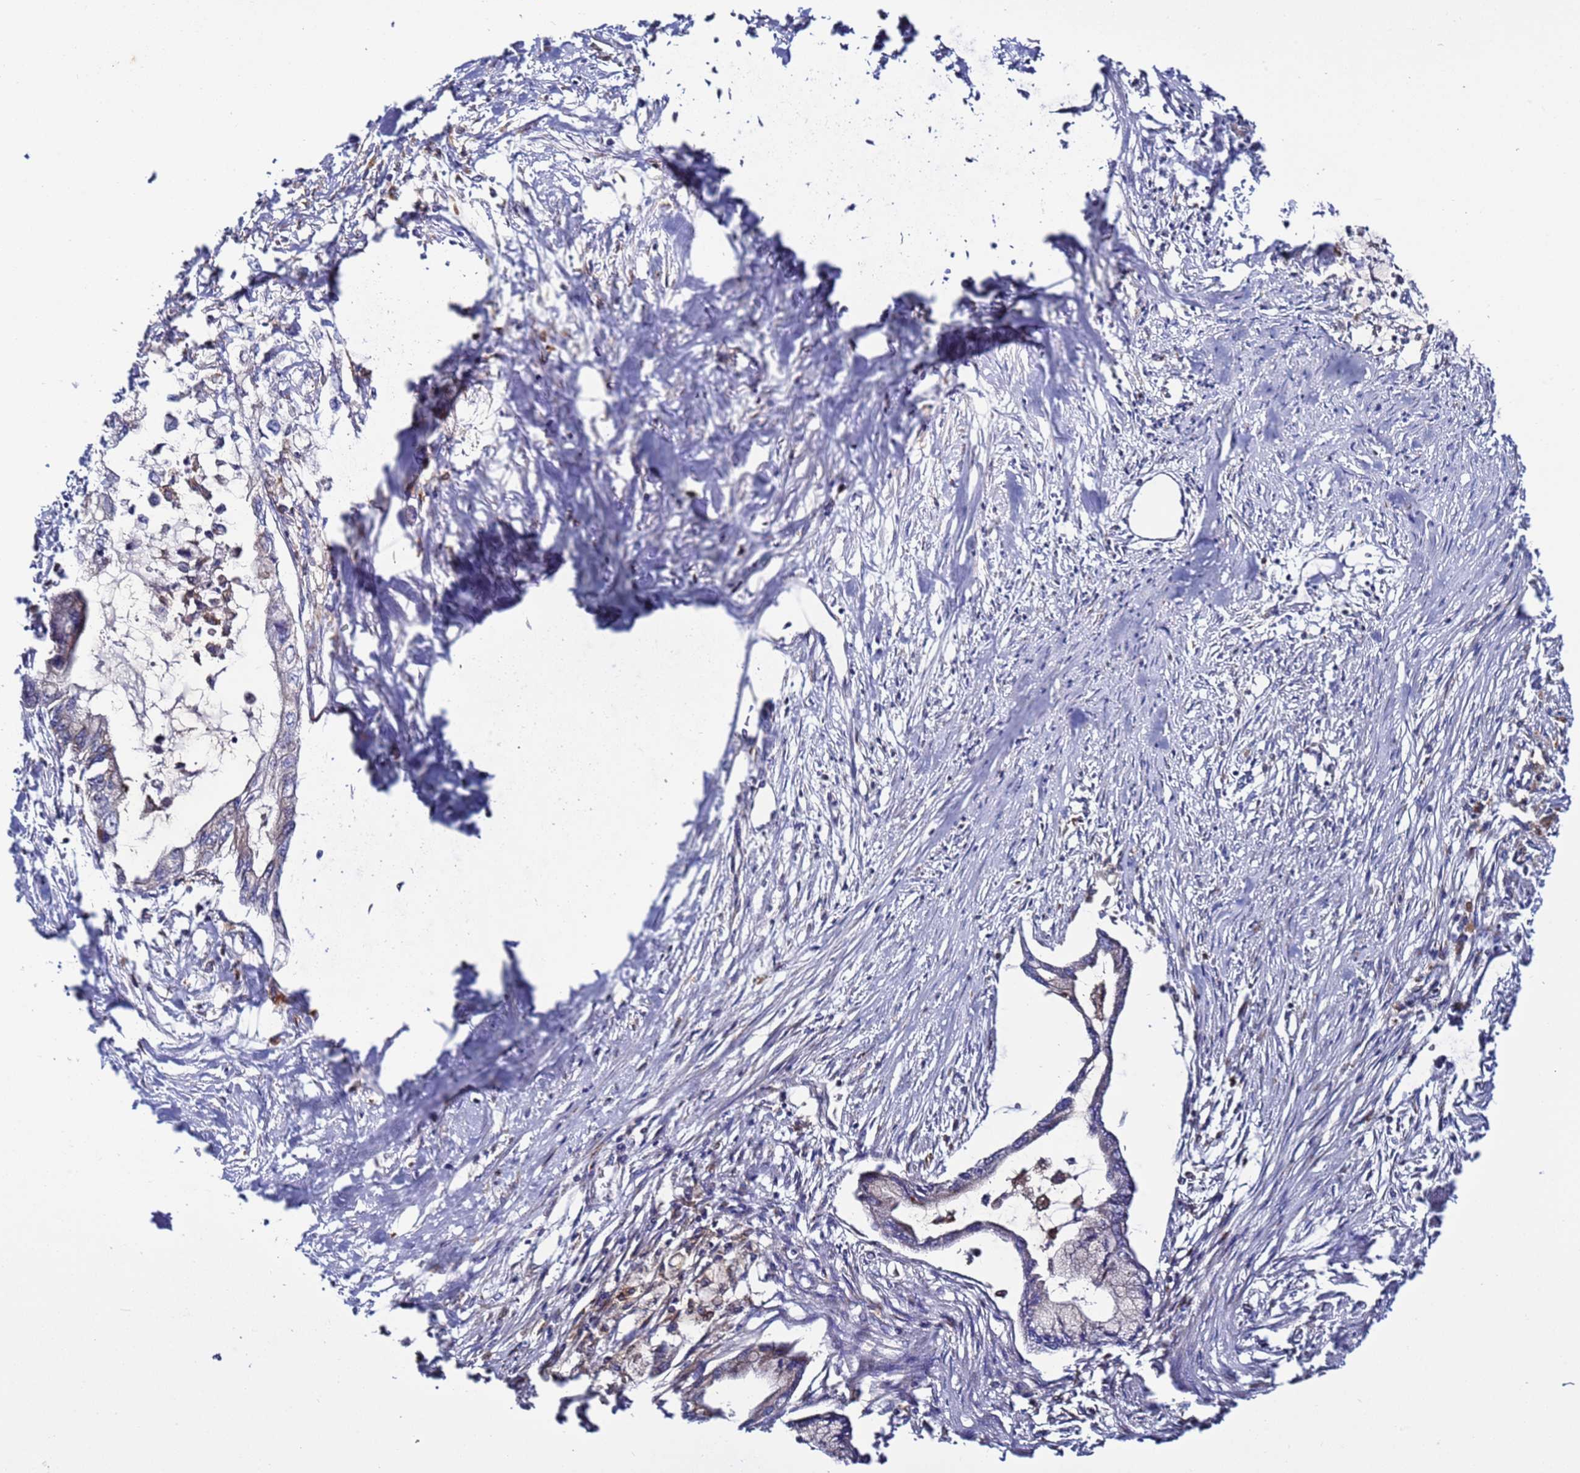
{"staining": {"intensity": "negative", "quantity": "none", "location": "none"}, "tissue": "pancreatic cancer", "cell_type": "Tumor cells", "image_type": "cancer", "snomed": [{"axis": "morphology", "description": "Adenocarcinoma, NOS"}, {"axis": "topography", "description": "Pancreas"}], "caption": "The immunohistochemistry (IHC) histopathology image has no significant staining in tumor cells of adenocarcinoma (pancreatic) tissue.", "gene": "TMEM176B", "patient": {"sex": "male", "age": 48}}